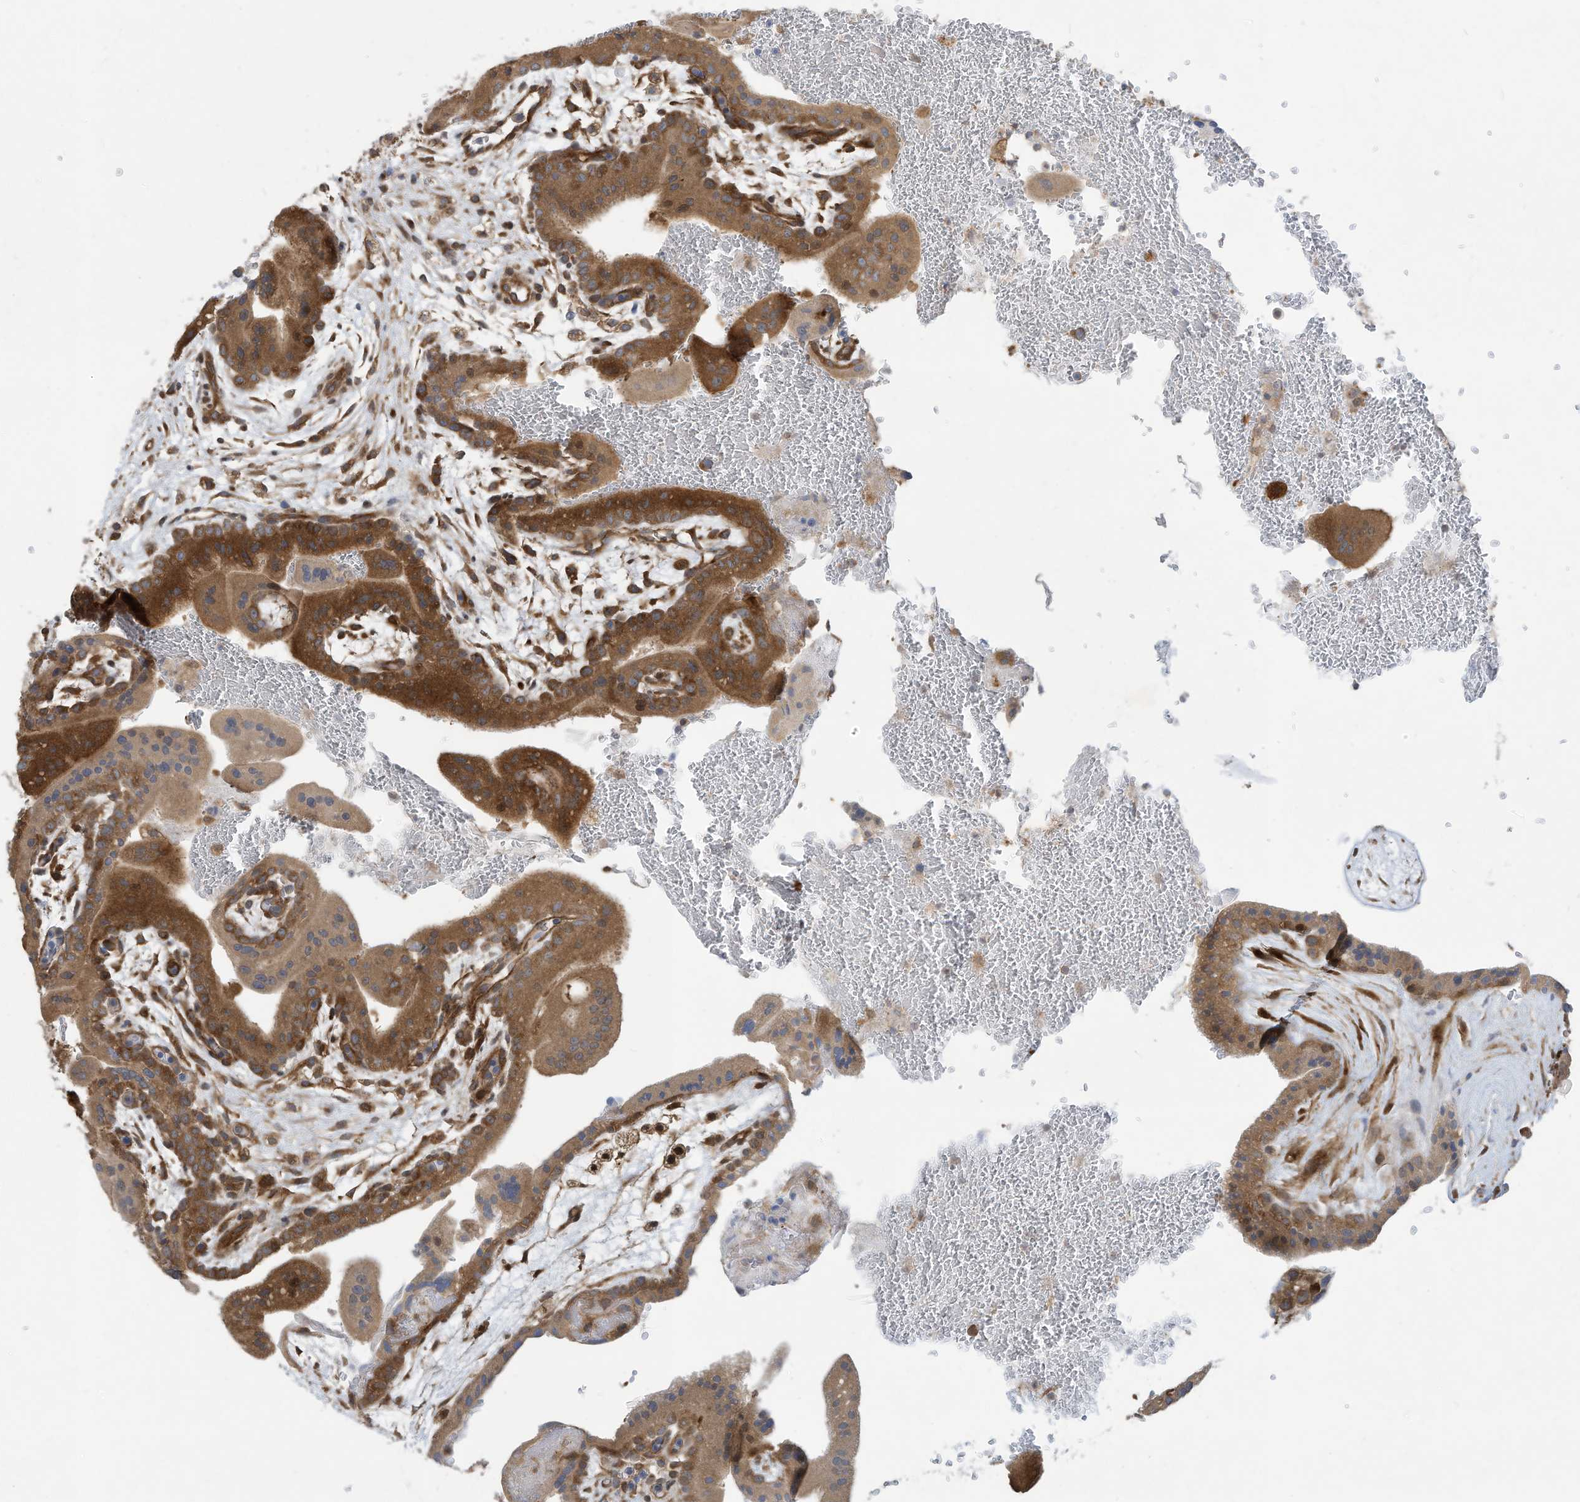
{"staining": {"intensity": "strong", "quantity": ">75%", "location": "cytoplasmic/membranous"}, "tissue": "placenta", "cell_type": "Trophoblastic cells", "image_type": "normal", "snomed": [{"axis": "morphology", "description": "Normal tissue, NOS"}, {"axis": "topography", "description": "Placenta"}], "caption": "This is a histology image of IHC staining of unremarkable placenta, which shows strong expression in the cytoplasmic/membranous of trophoblastic cells.", "gene": "USE1", "patient": {"sex": "female", "age": 35}}